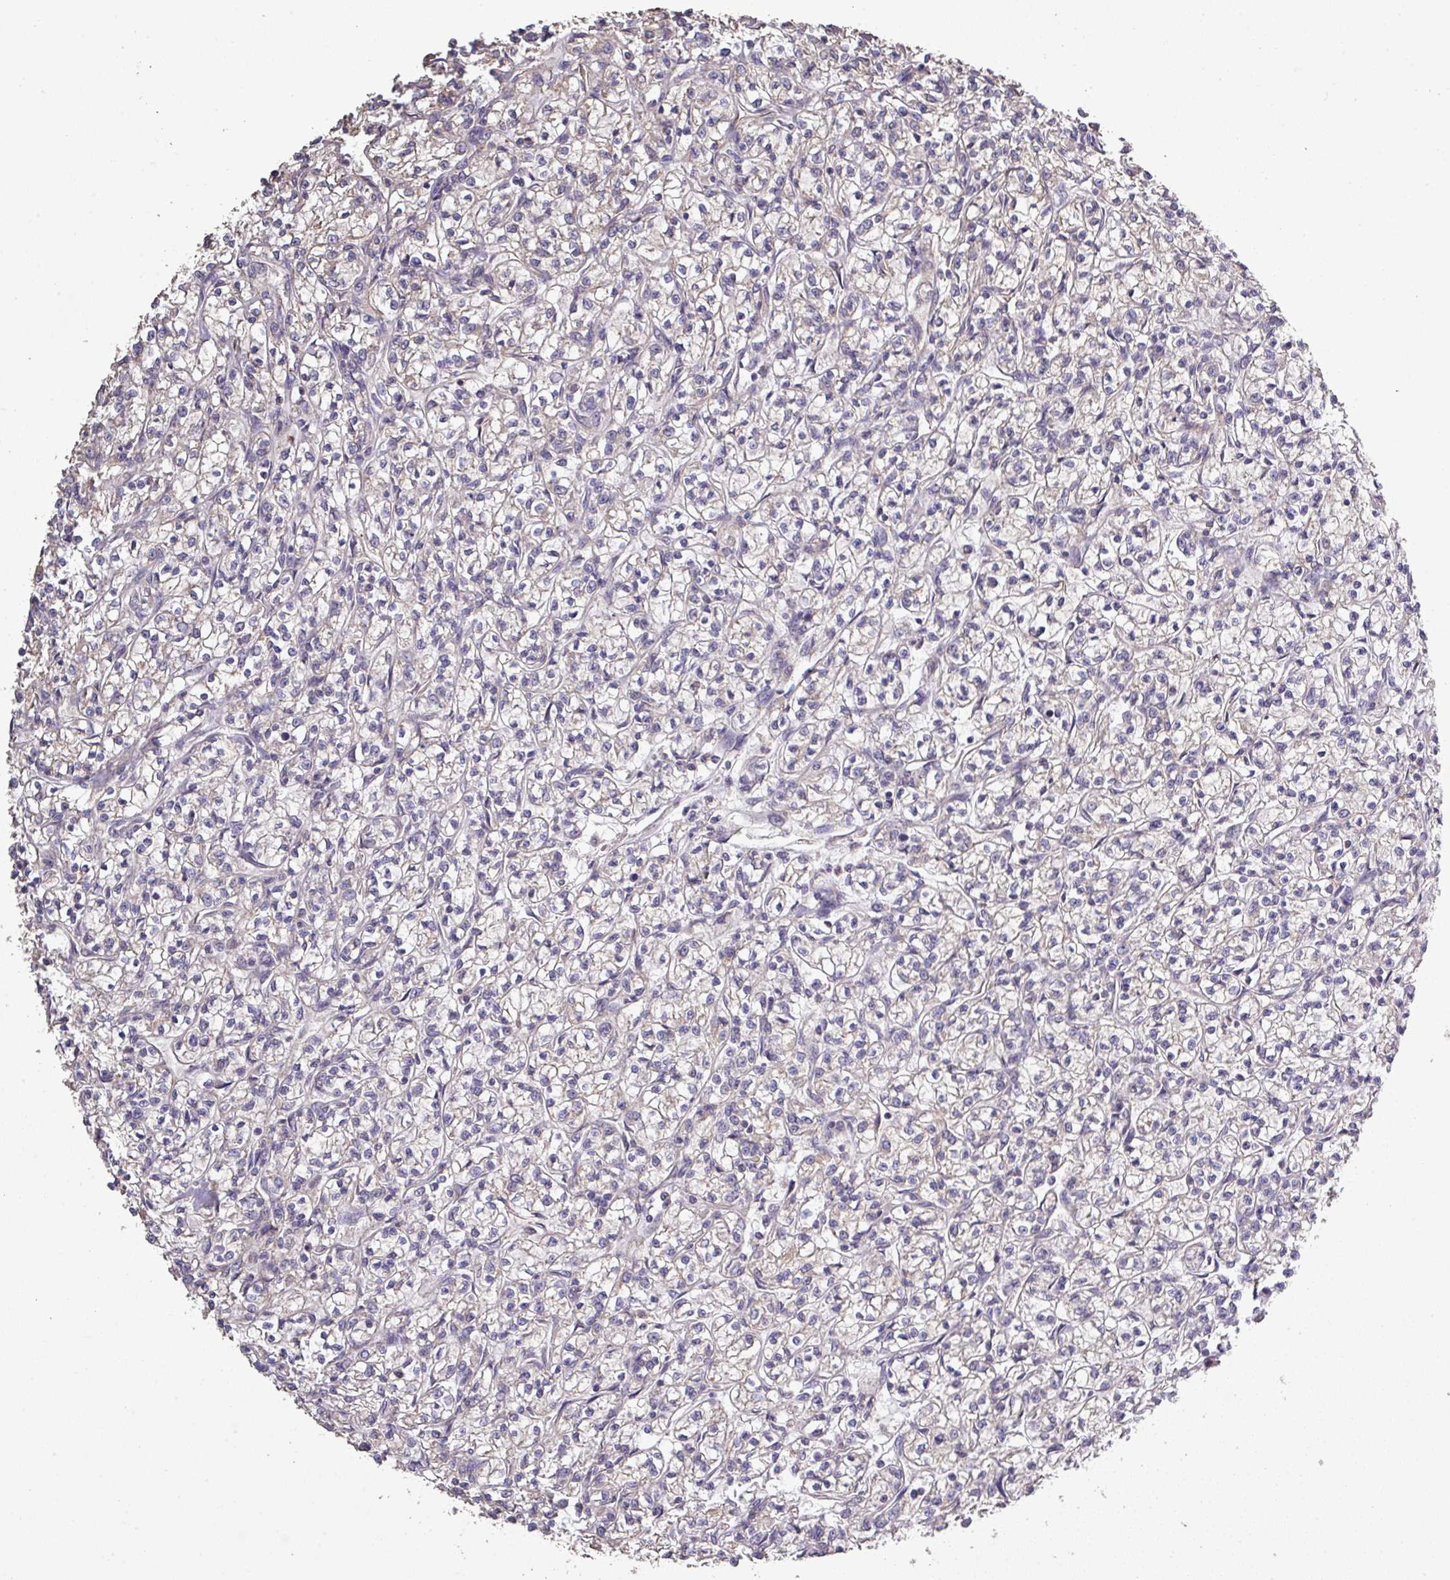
{"staining": {"intensity": "negative", "quantity": "none", "location": "none"}, "tissue": "renal cancer", "cell_type": "Tumor cells", "image_type": "cancer", "snomed": [{"axis": "morphology", "description": "Adenocarcinoma, NOS"}, {"axis": "topography", "description": "Kidney"}], "caption": "Adenocarcinoma (renal) was stained to show a protein in brown. There is no significant expression in tumor cells.", "gene": "ISLR", "patient": {"sex": "female", "age": 59}}